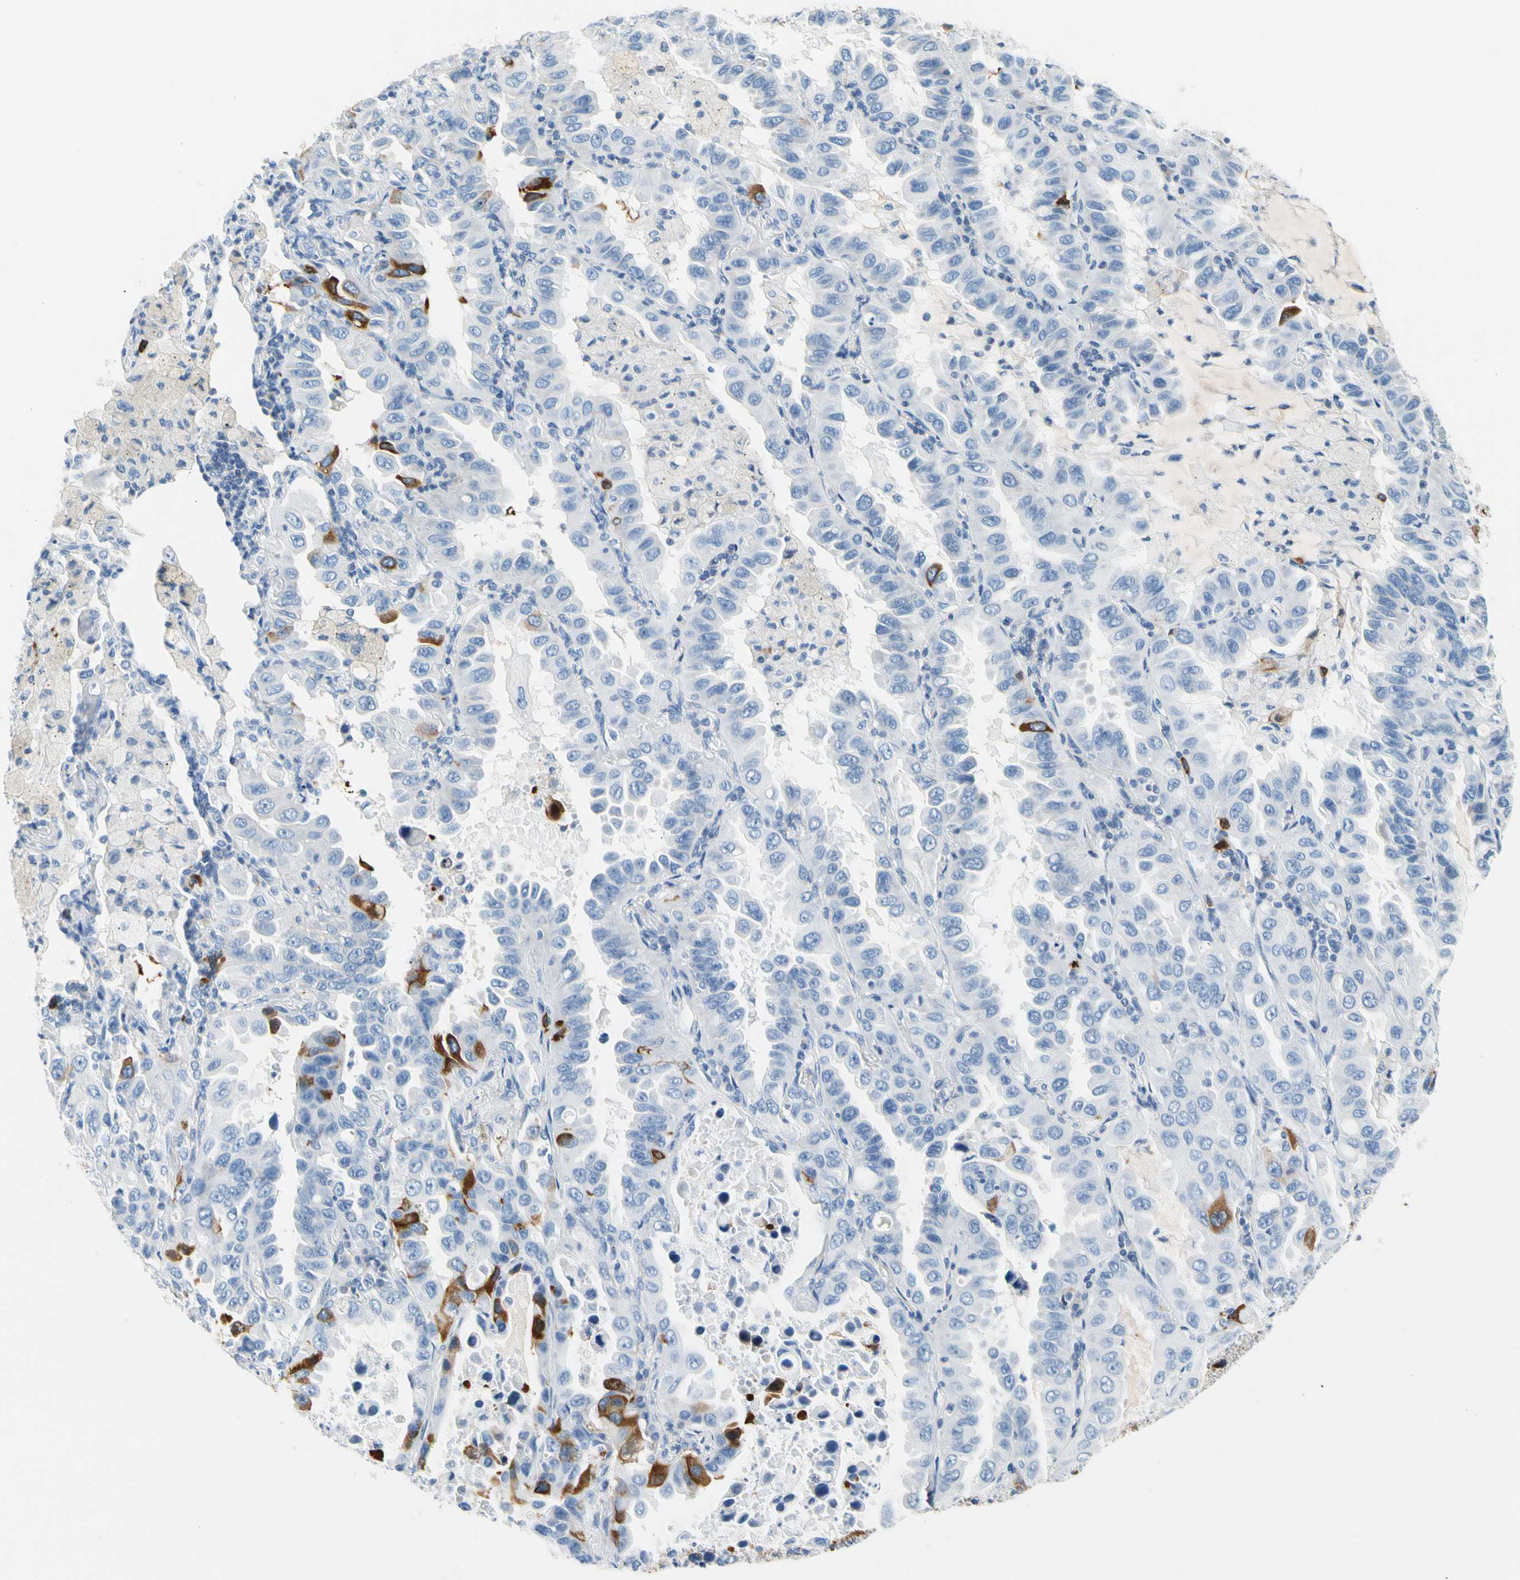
{"staining": {"intensity": "moderate", "quantity": "<25%", "location": "cytoplasmic/membranous"}, "tissue": "lung cancer", "cell_type": "Tumor cells", "image_type": "cancer", "snomed": [{"axis": "morphology", "description": "Adenocarcinoma, NOS"}, {"axis": "topography", "description": "Lung"}], "caption": "This is a photomicrograph of IHC staining of adenocarcinoma (lung), which shows moderate staining in the cytoplasmic/membranous of tumor cells.", "gene": "TACC3", "patient": {"sex": "male", "age": 64}}